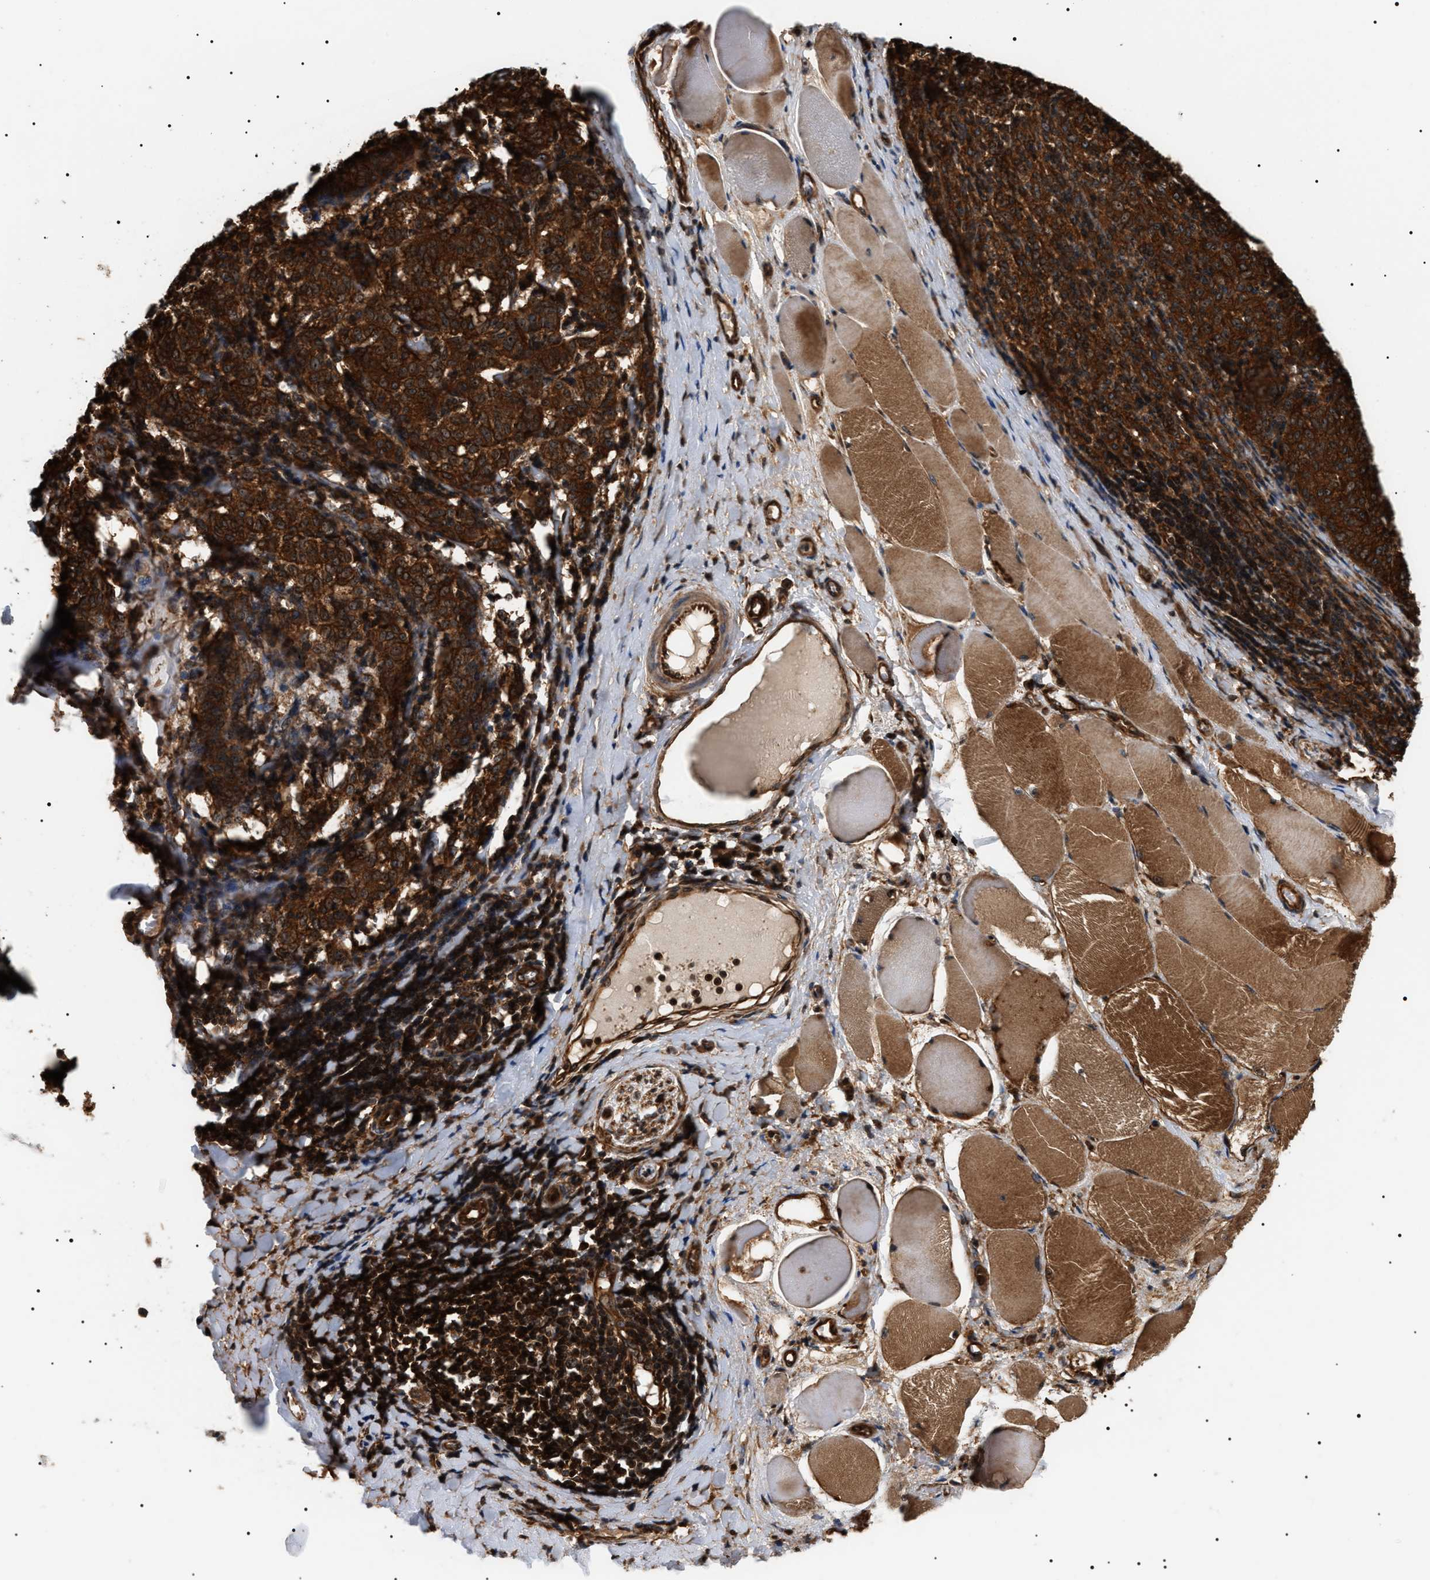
{"staining": {"intensity": "strong", "quantity": ">75%", "location": "cytoplasmic/membranous"}, "tissue": "melanoma", "cell_type": "Tumor cells", "image_type": "cancer", "snomed": [{"axis": "morphology", "description": "Malignant melanoma, NOS"}, {"axis": "topography", "description": "Skin"}], "caption": "This is an image of immunohistochemistry staining of malignant melanoma, which shows strong expression in the cytoplasmic/membranous of tumor cells.", "gene": "SH3GLB2", "patient": {"sex": "female", "age": 72}}